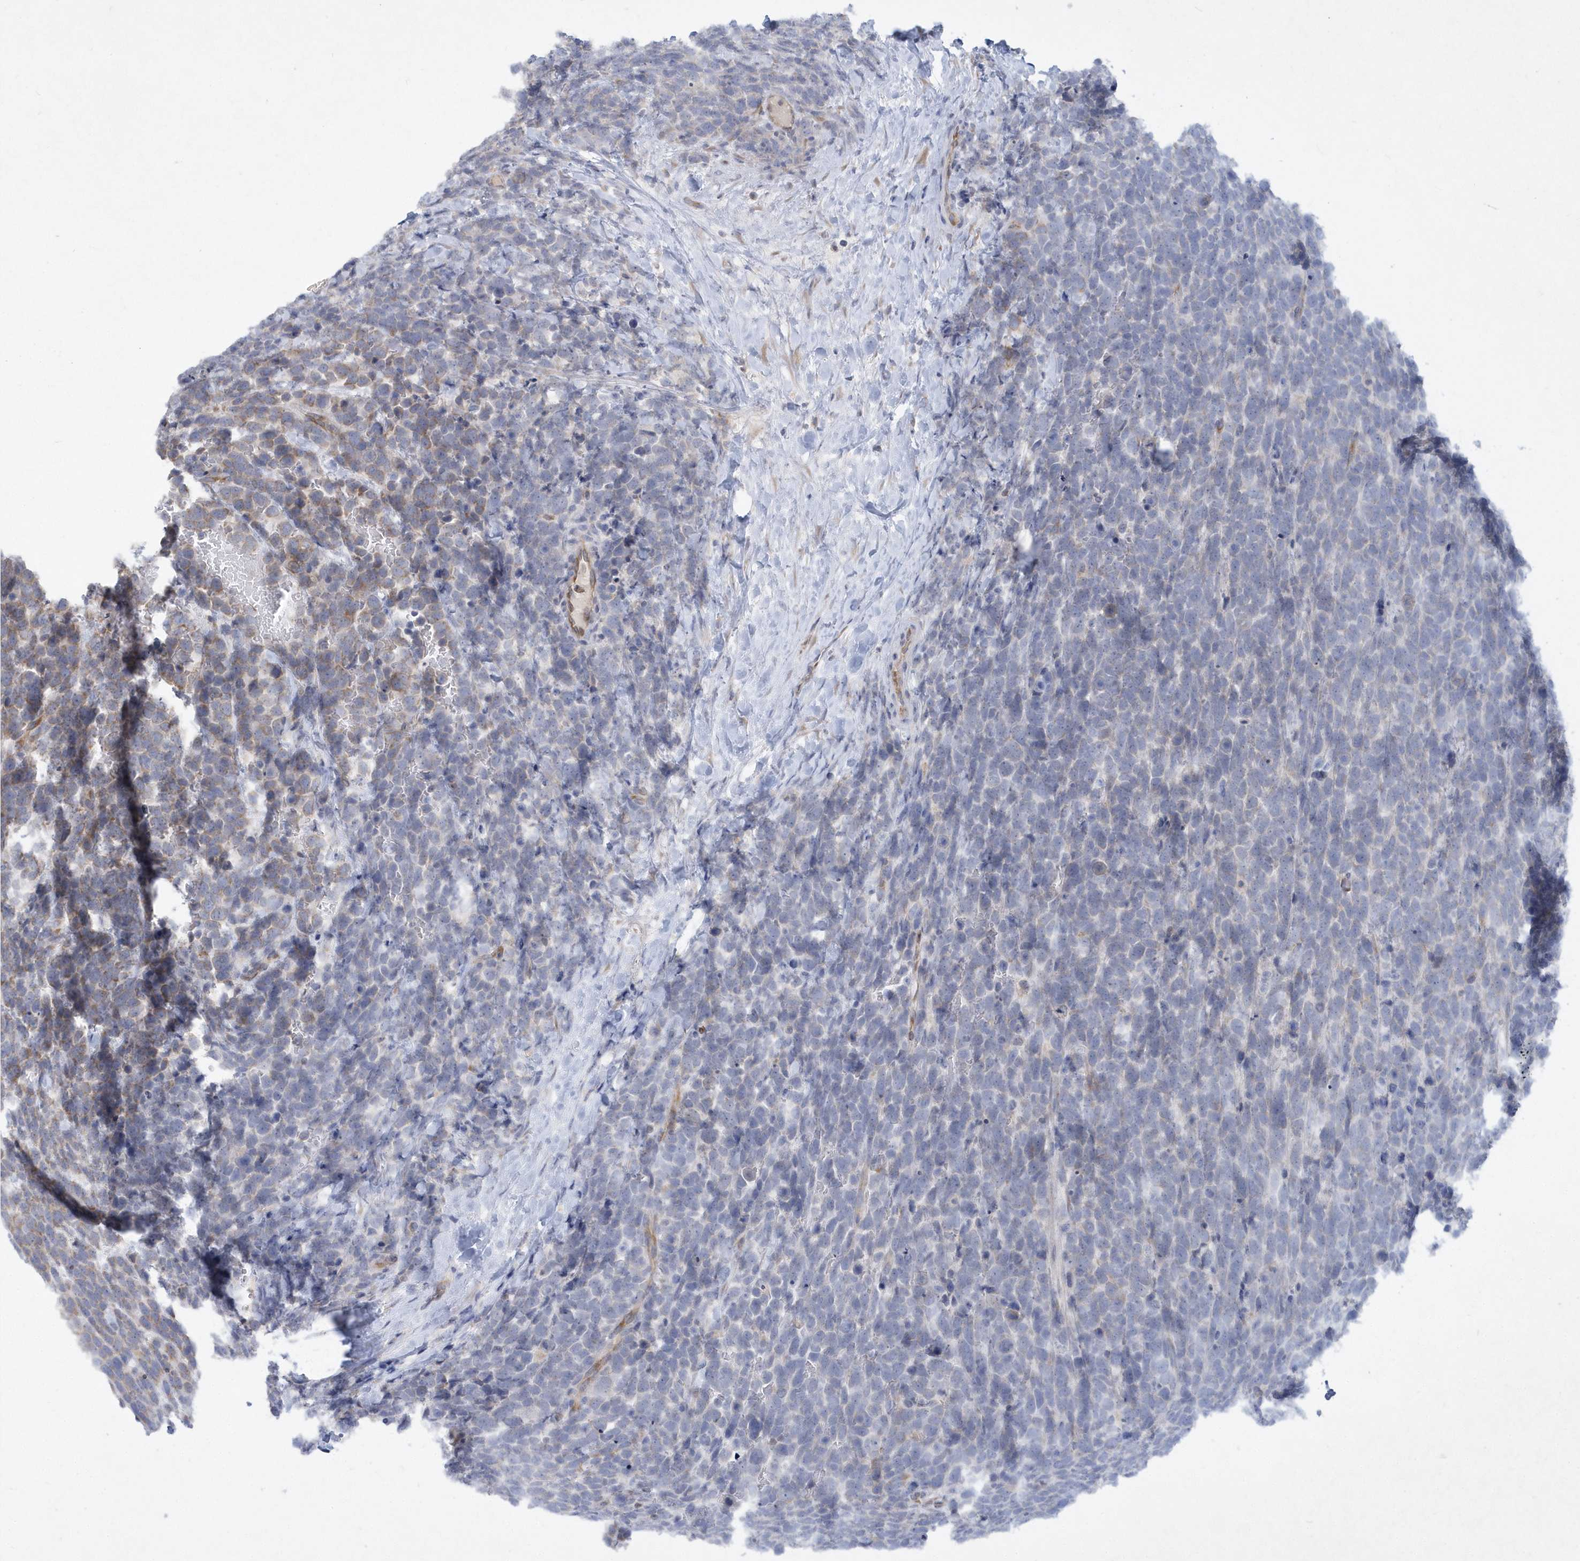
{"staining": {"intensity": "weak", "quantity": "<25%", "location": "cytoplasmic/membranous"}, "tissue": "urothelial cancer", "cell_type": "Tumor cells", "image_type": "cancer", "snomed": [{"axis": "morphology", "description": "Urothelial carcinoma, High grade"}, {"axis": "topography", "description": "Urinary bladder"}], "caption": "IHC micrograph of neoplastic tissue: human urothelial cancer stained with DAB (3,3'-diaminobenzidine) demonstrates no significant protein expression in tumor cells.", "gene": "DGAT1", "patient": {"sex": "female", "age": 82}}